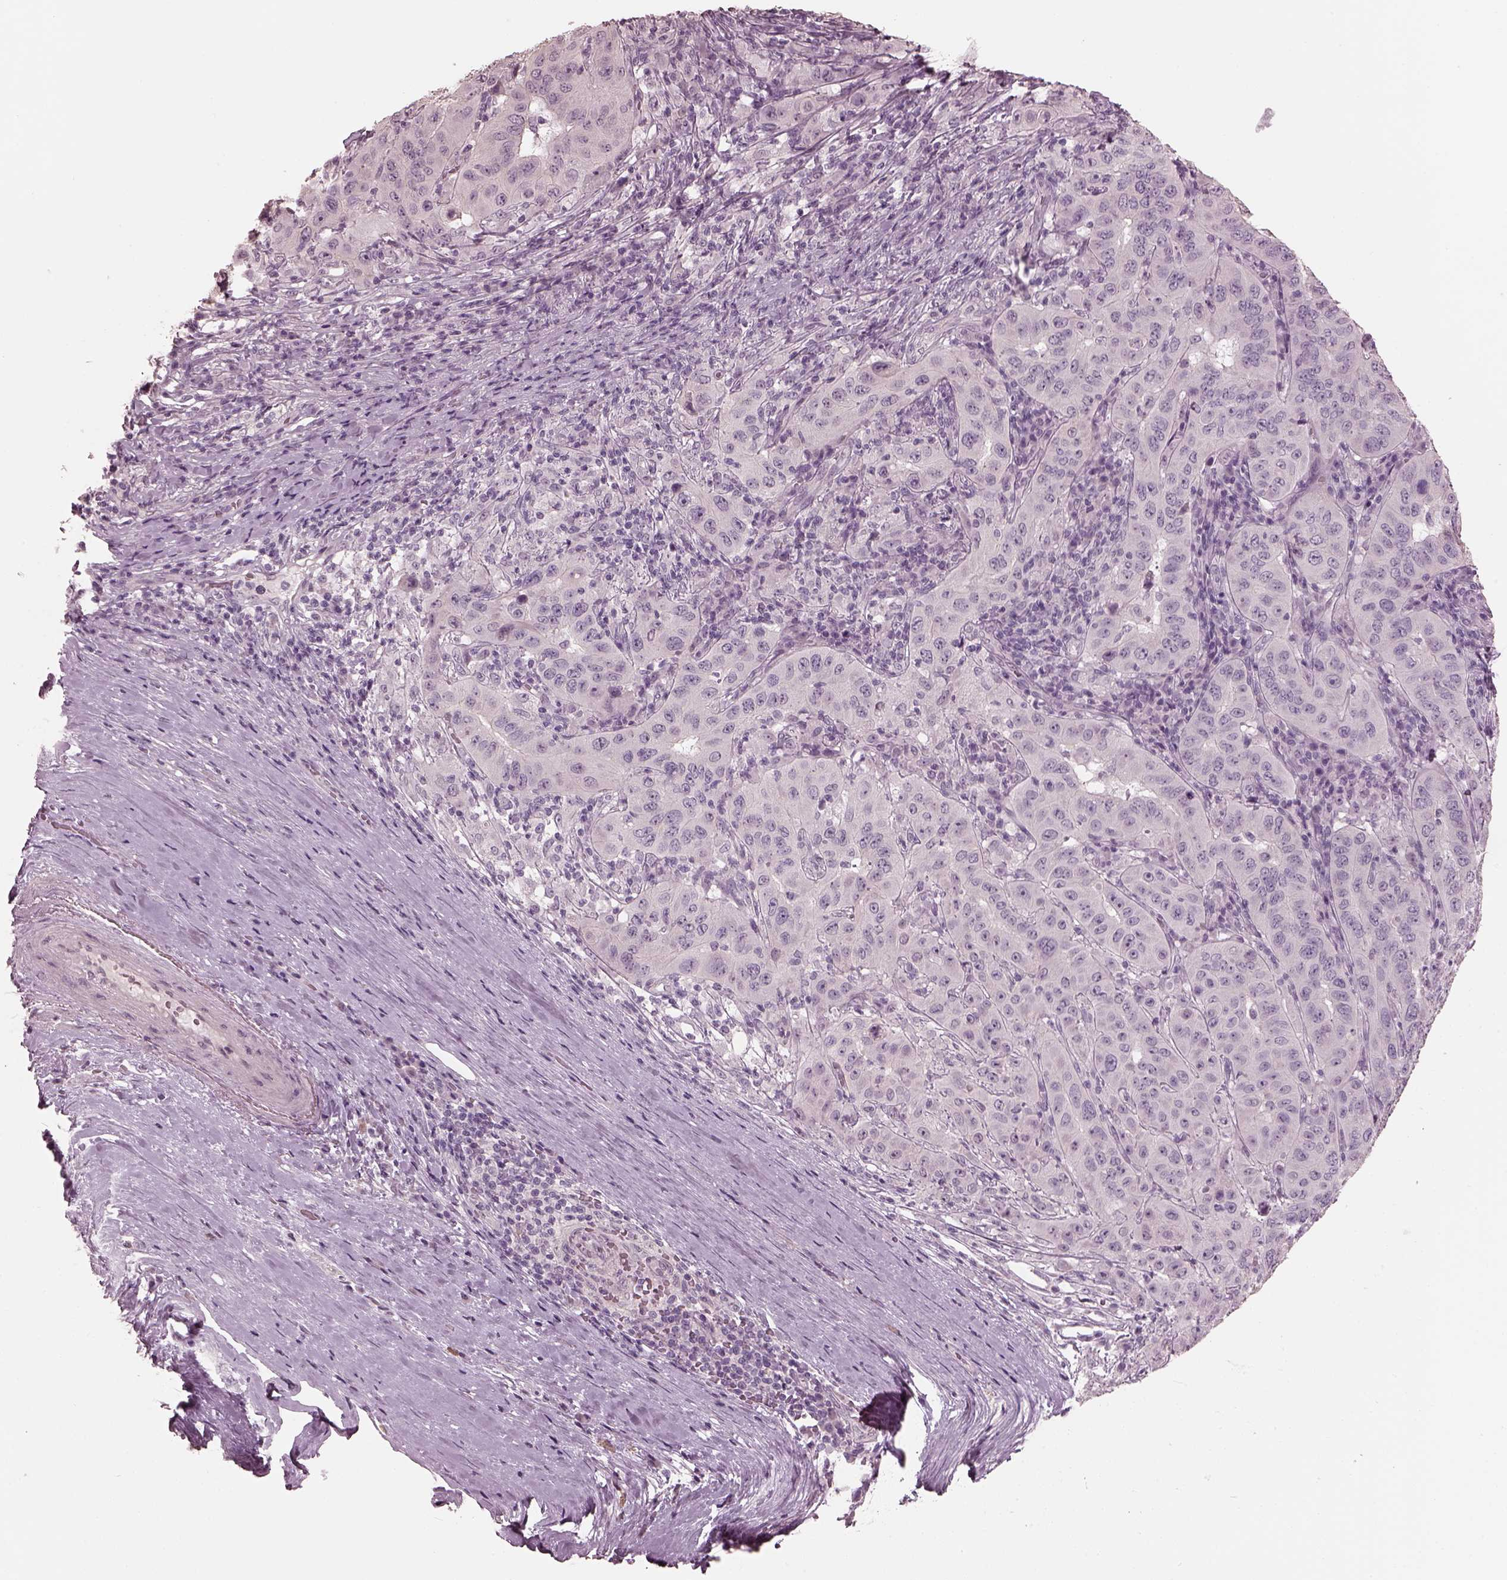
{"staining": {"intensity": "negative", "quantity": "none", "location": "none"}, "tissue": "pancreatic cancer", "cell_type": "Tumor cells", "image_type": "cancer", "snomed": [{"axis": "morphology", "description": "Adenocarcinoma, NOS"}, {"axis": "topography", "description": "Pancreas"}], "caption": "Tumor cells show no significant staining in adenocarcinoma (pancreatic).", "gene": "OPTC", "patient": {"sex": "male", "age": 63}}